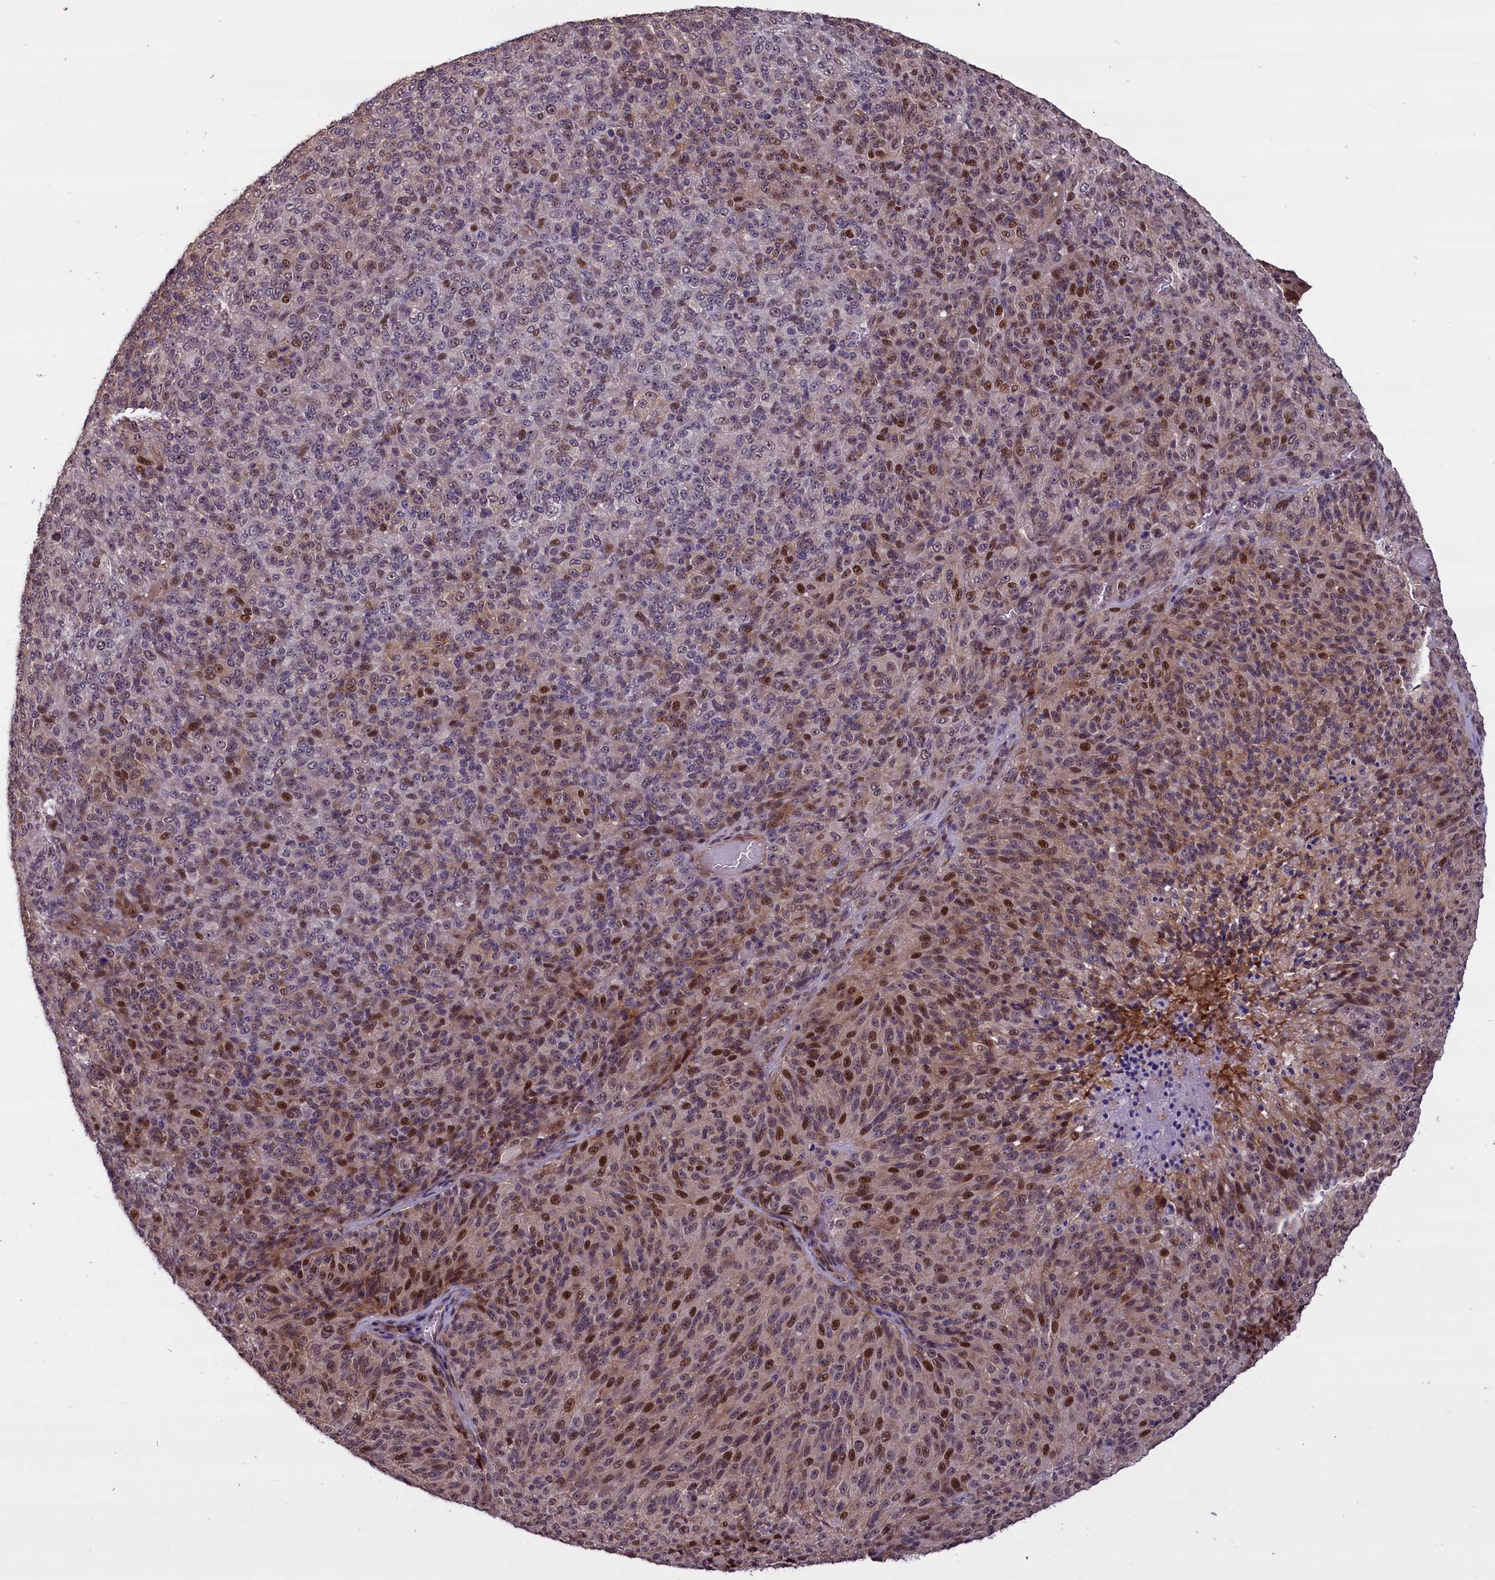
{"staining": {"intensity": "moderate", "quantity": ">75%", "location": "cytoplasmic/membranous,nuclear"}, "tissue": "melanoma", "cell_type": "Tumor cells", "image_type": "cancer", "snomed": [{"axis": "morphology", "description": "Malignant melanoma, Metastatic site"}, {"axis": "topography", "description": "Brain"}], "caption": "Immunohistochemistry of malignant melanoma (metastatic site) shows medium levels of moderate cytoplasmic/membranous and nuclear positivity in approximately >75% of tumor cells.", "gene": "SHFL", "patient": {"sex": "female", "age": 56}}